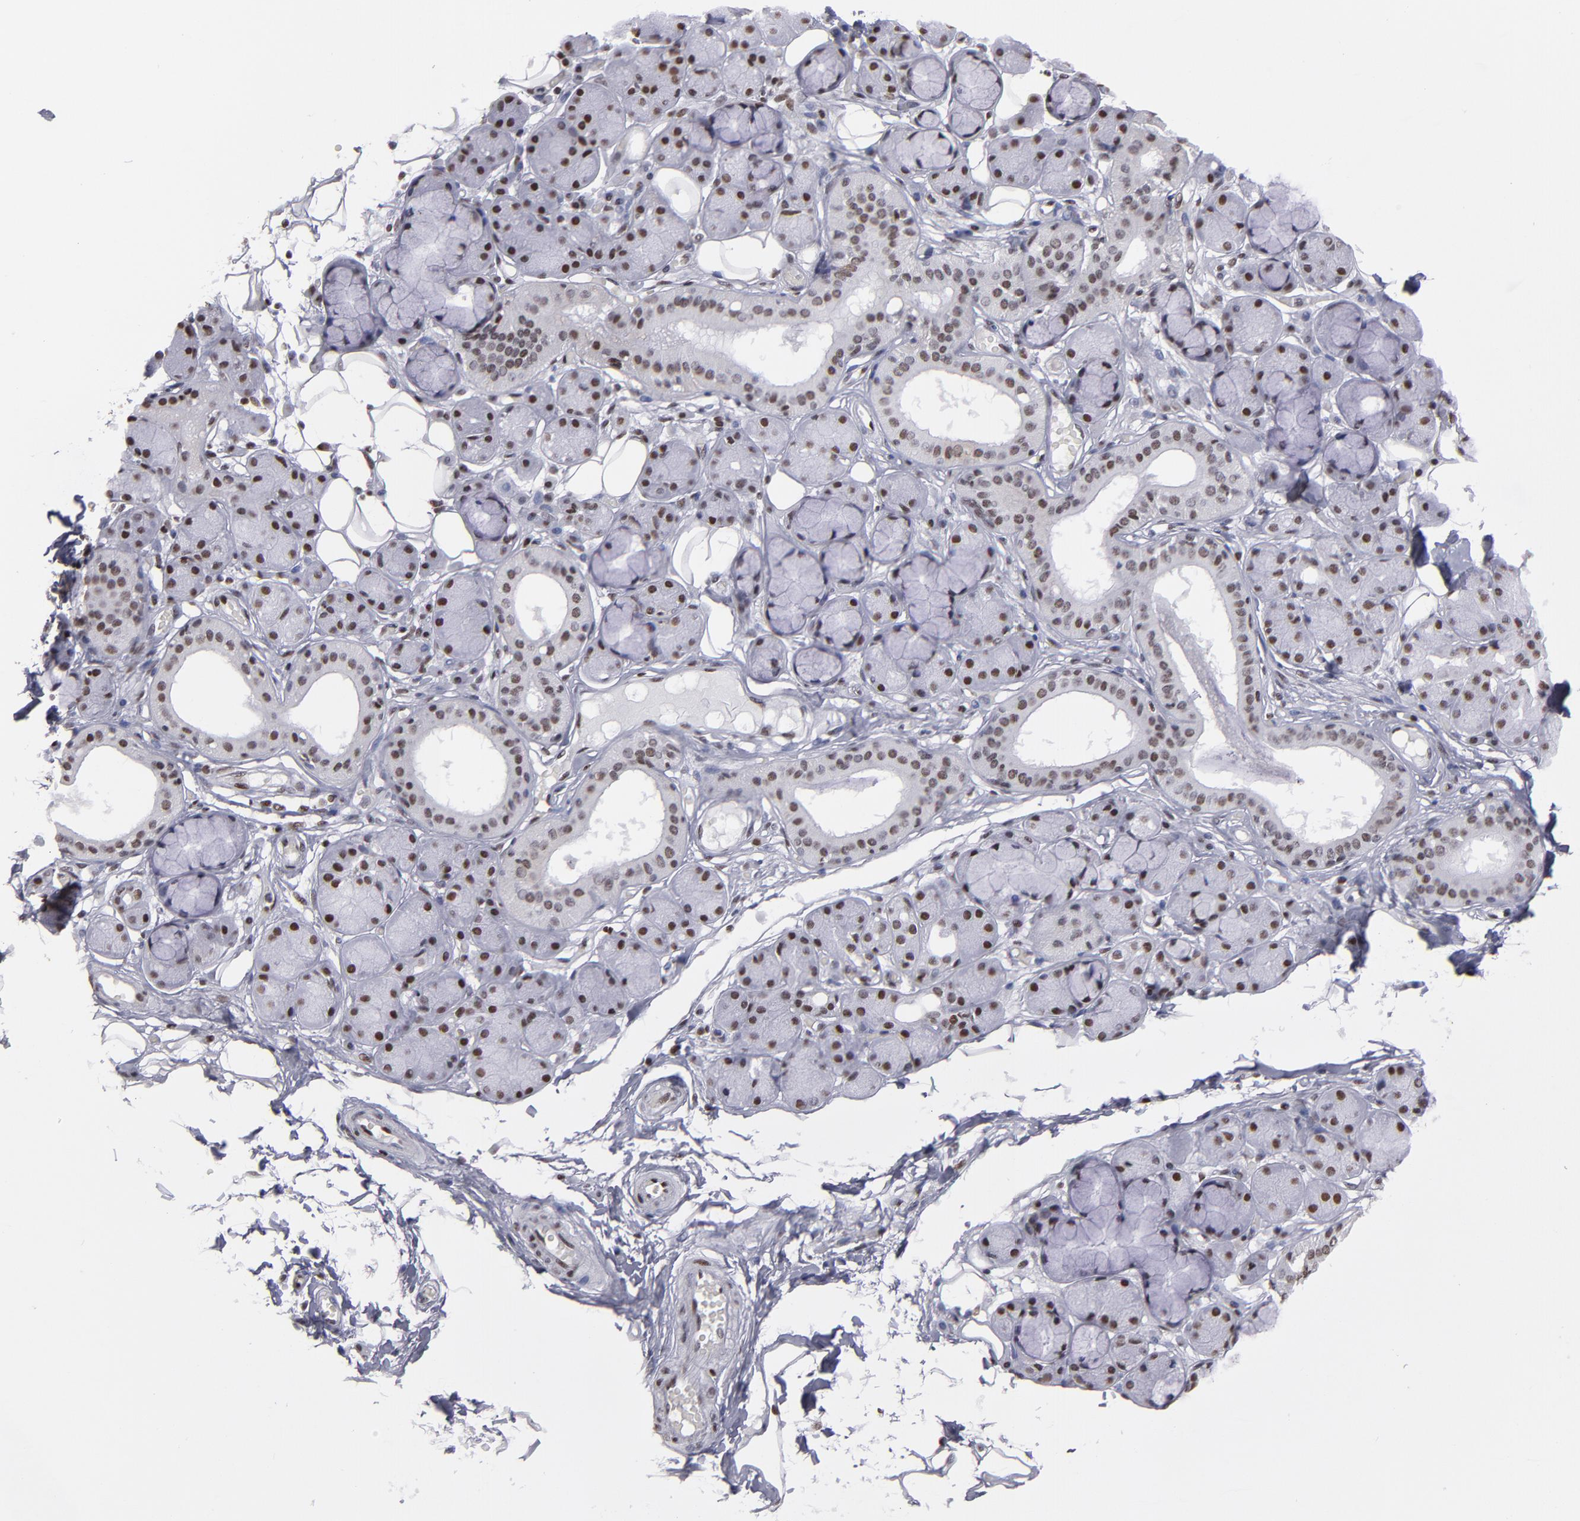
{"staining": {"intensity": "strong", "quantity": ">75%", "location": "nuclear"}, "tissue": "salivary gland", "cell_type": "Glandular cells", "image_type": "normal", "snomed": [{"axis": "morphology", "description": "Normal tissue, NOS"}, {"axis": "topography", "description": "Skeletal muscle"}, {"axis": "topography", "description": "Oral tissue"}, {"axis": "topography", "description": "Salivary gland"}, {"axis": "topography", "description": "Peripheral nerve tissue"}], "caption": "This histopathology image exhibits normal salivary gland stained with IHC to label a protein in brown. The nuclear of glandular cells show strong positivity for the protein. Nuclei are counter-stained blue.", "gene": "TERF2", "patient": {"sex": "male", "age": 54}}